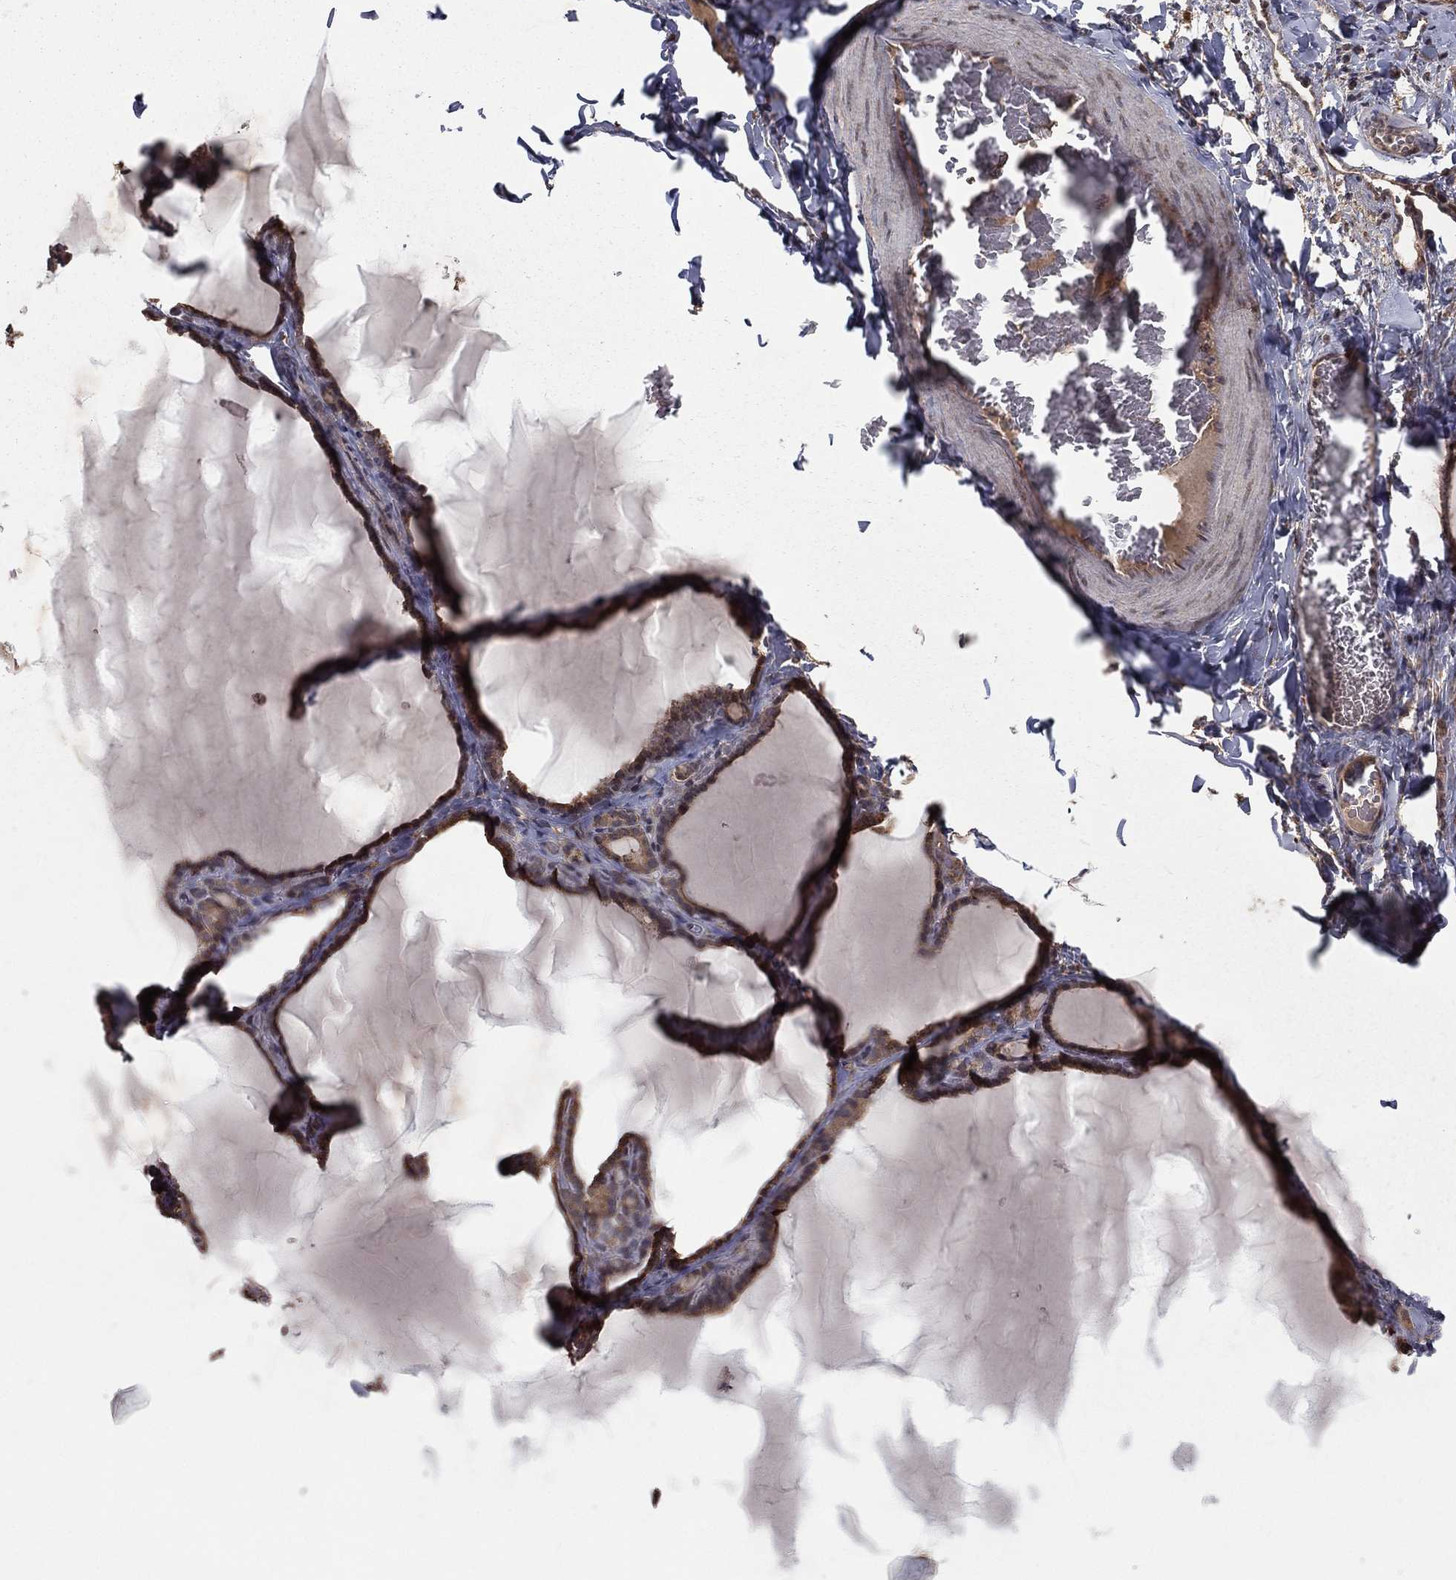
{"staining": {"intensity": "weak", "quantity": ">75%", "location": "cytoplasmic/membranous"}, "tissue": "thyroid gland", "cell_type": "Glandular cells", "image_type": "normal", "snomed": [{"axis": "morphology", "description": "Normal tissue, NOS"}, {"axis": "morphology", "description": "Hyperplasia, NOS"}, {"axis": "topography", "description": "Thyroid gland"}], "caption": "Weak cytoplasmic/membranous expression for a protein is seen in about >75% of glandular cells of unremarkable thyroid gland using IHC.", "gene": "ZDHHC15", "patient": {"sex": "female", "age": 27}}